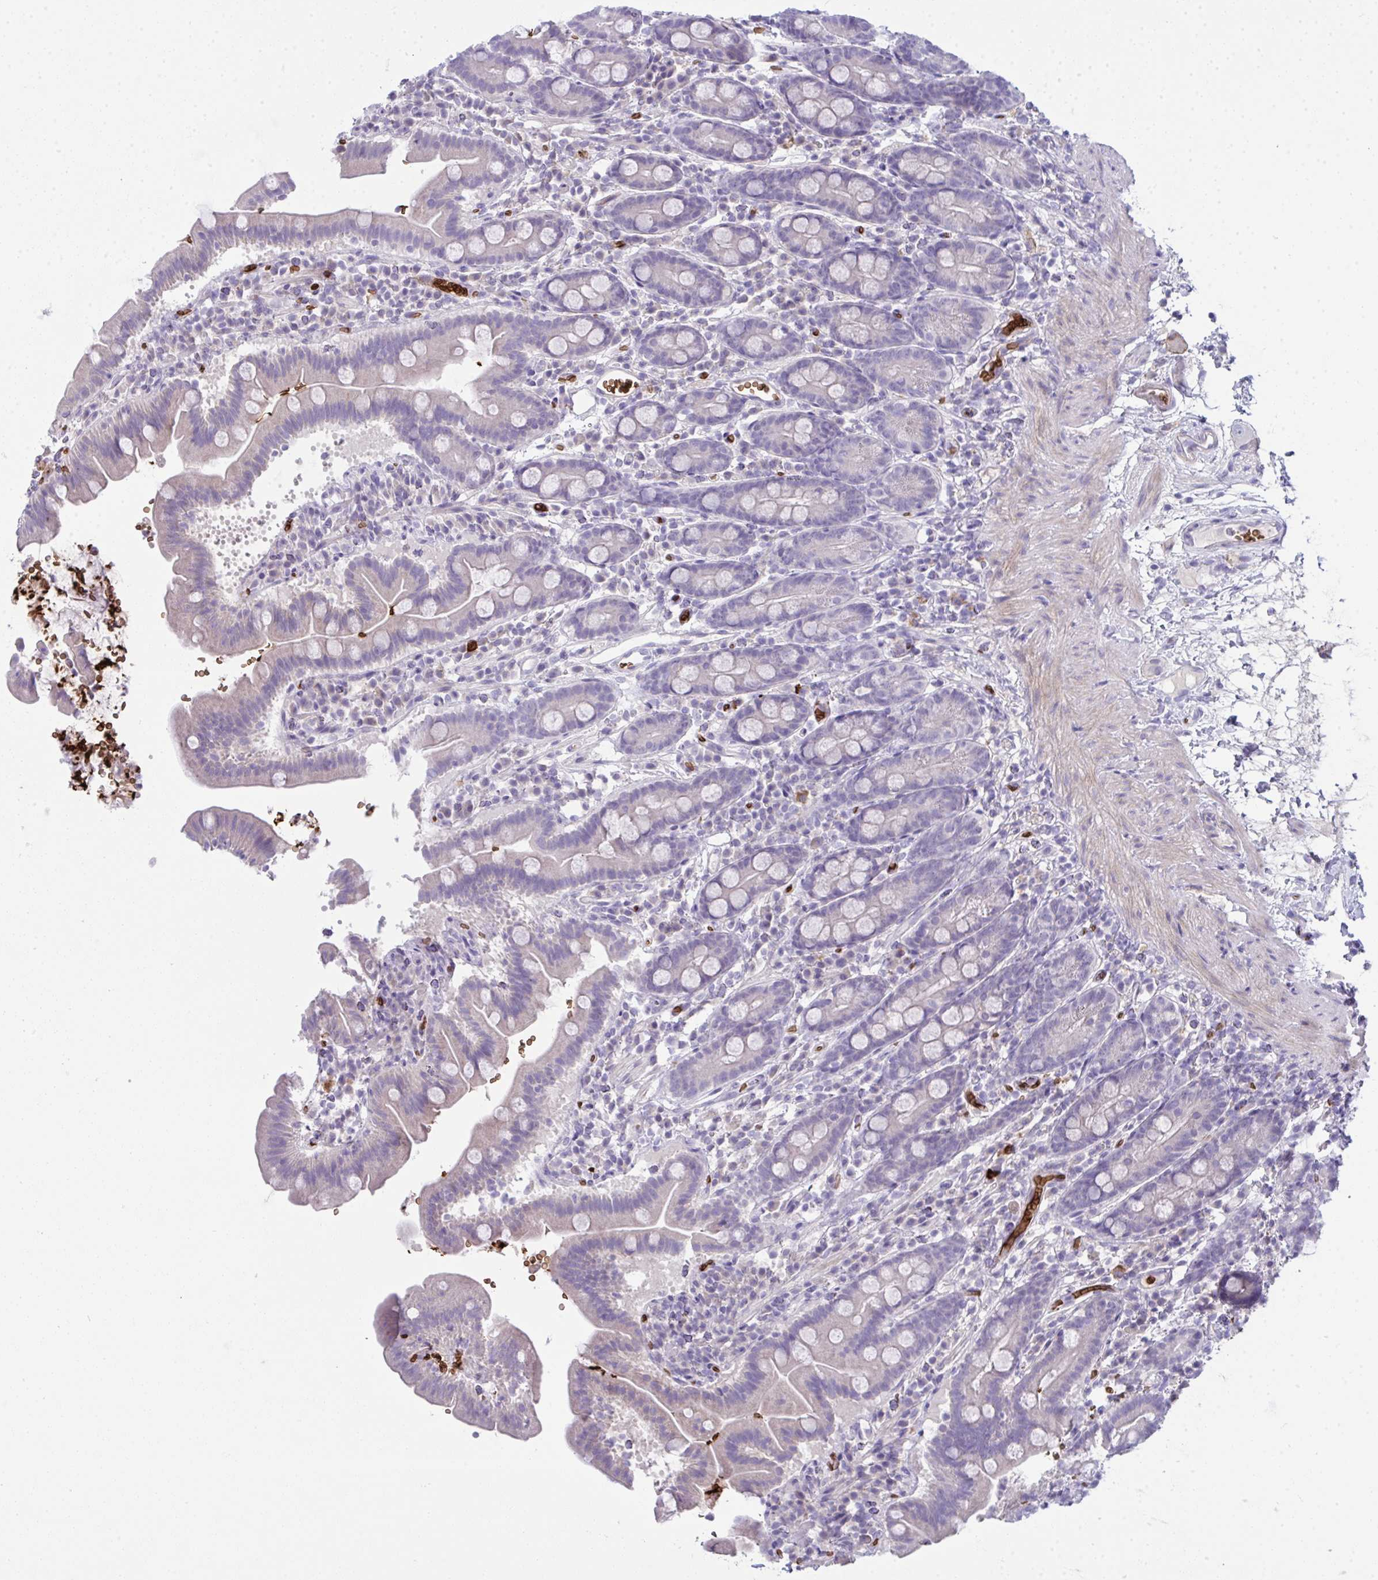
{"staining": {"intensity": "negative", "quantity": "none", "location": "none"}, "tissue": "small intestine", "cell_type": "Glandular cells", "image_type": "normal", "snomed": [{"axis": "morphology", "description": "Normal tissue, NOS"}, {"axis": "topography", "description": "Small intestine"}], "caption": "The histopathology image displays no significant staining in glandular cells of small intestine. (Brightfield microscopy of DAB (3,3'-diaminobenzidine) IHC at high magnification).", "gene": "SPTB", "patient": {"sex": "male", "age": 26}}